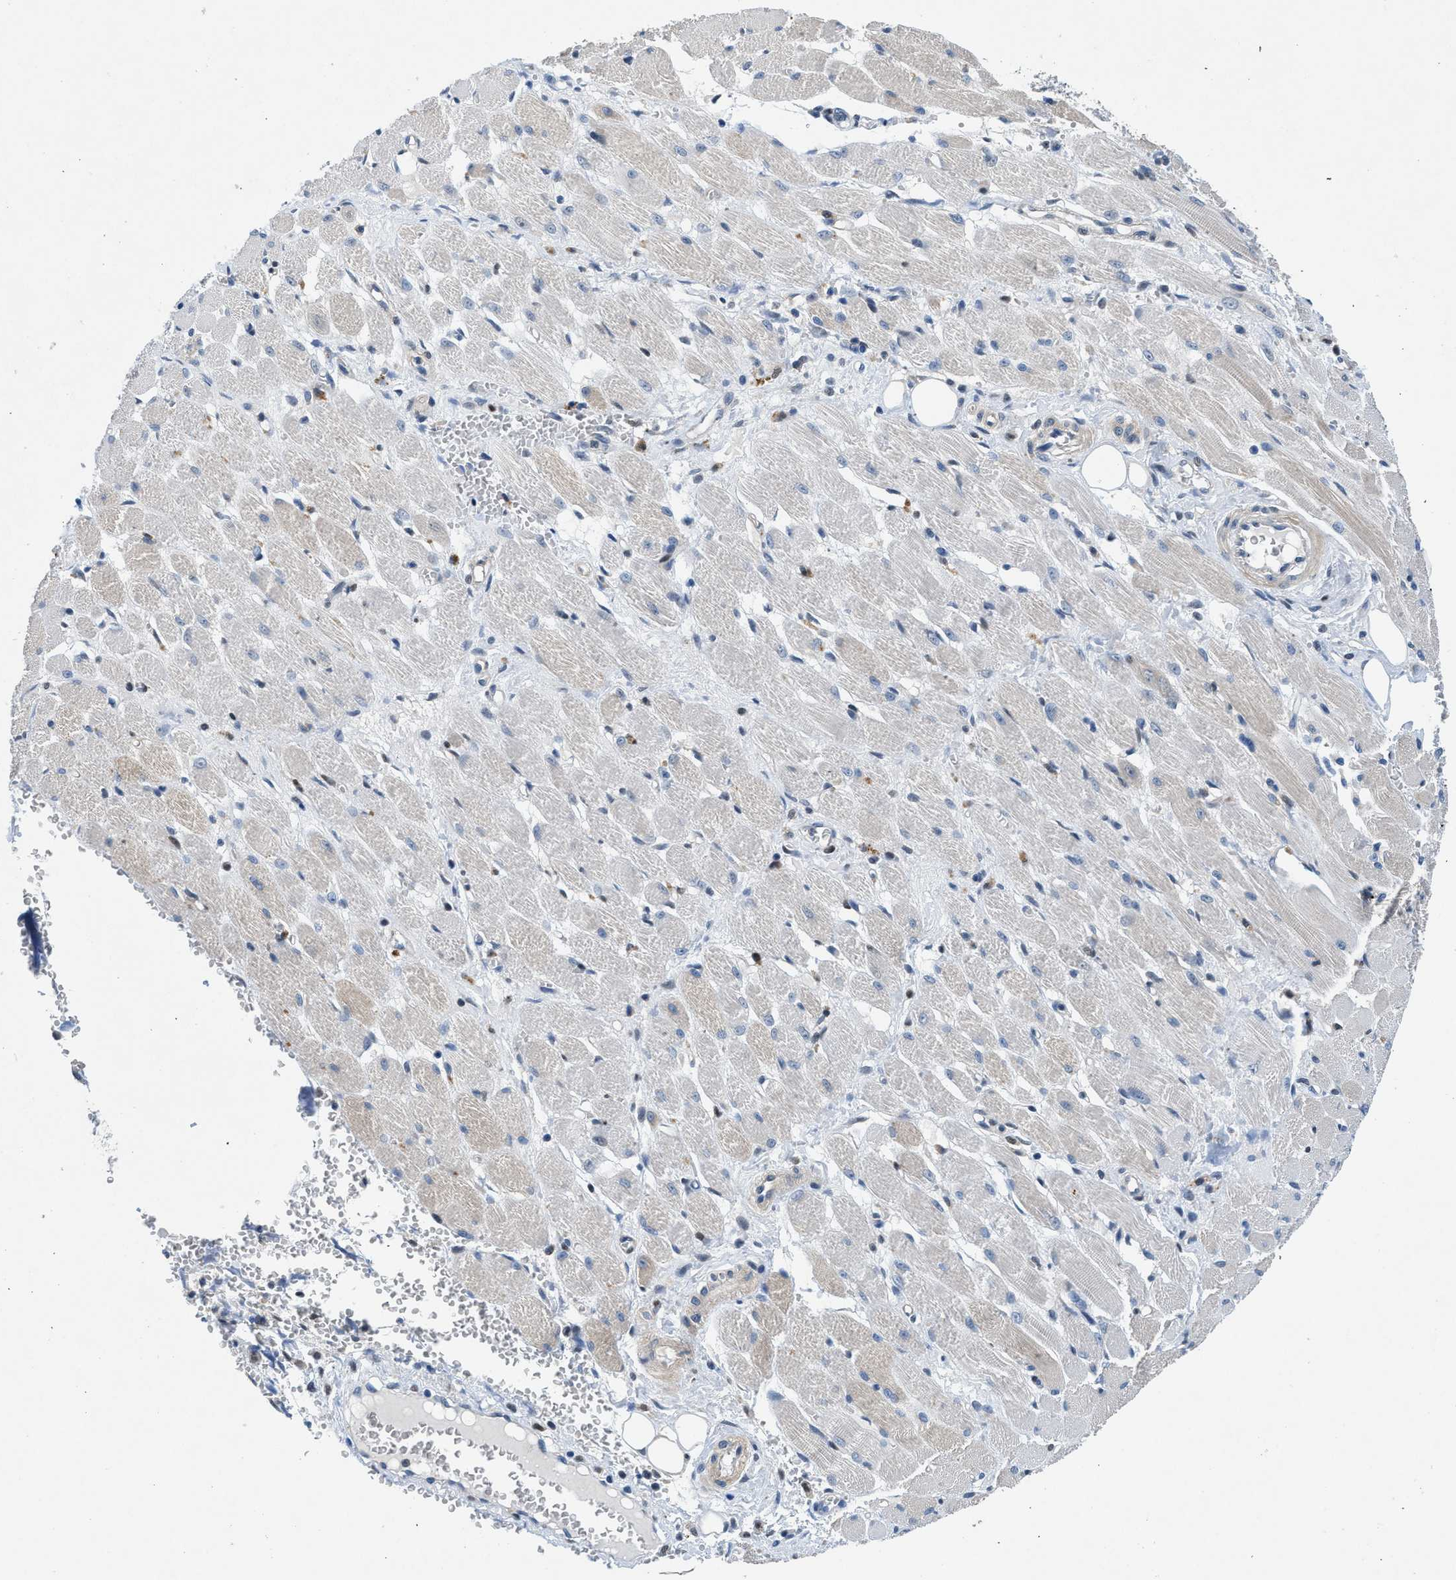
{"staining": {"intensity": "weak", "quantity": "25%-75%", "location": "nuclear"}, "tissue": "adipose tissue", "cell_type": "Adipocytes", "image_type": "normal", "snomed": [{"axis": "morphology", "description": "Squamous cell carcinoma, NOS"}, {"axis": "topography", "description": "Oral tissue"}, {"axis": "topography", "description": "Head-Neck"}], "caption": "Immunohistochemical staining of normal adipose tissue demonstrates weak nuclear protein positivity in about 25%-75% of adipocytes. (DAB (3,3'-diaminobenzidine) = brown stain, brightfield microscopy at high magnification).", "gene": "COPS2", "patient": {"sex": "female", "age": 50}}